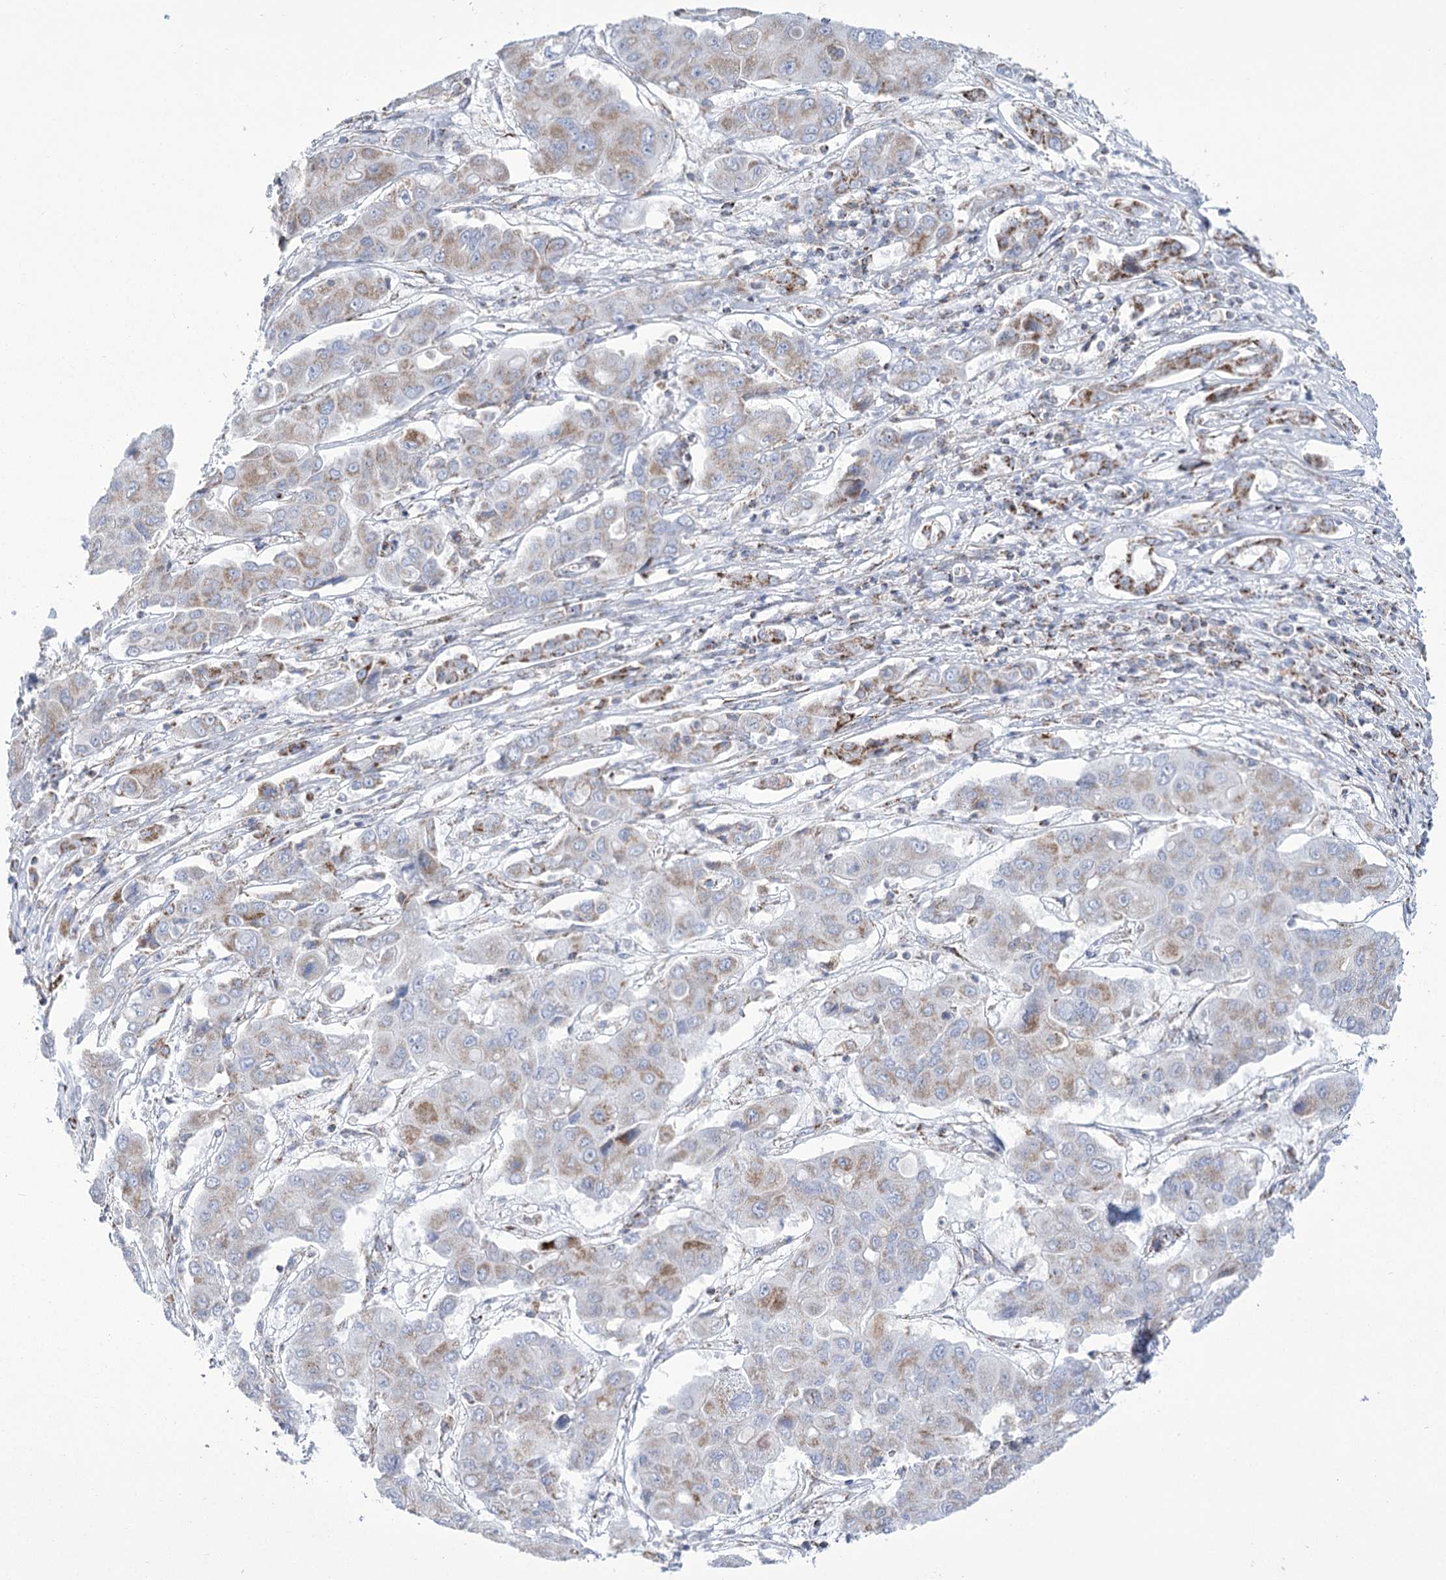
{"staining": {"intensity": "moderate", "quantity": "<25%", "location": "cytoplasmic/membranous"}, "tissue": "liver cancer", "cell_type": "Tumor cells", "image_type": "cancer", "snomed": [{"axis": "morphology", "description": "Cholangiocarcinoma"}, {"axis": "topography", "description": "Liver"}], "caption": "Protein expression analysis of cholangiocarcinoma (liver) exhibits moderate cytoplasmic/membranous positivity in about <25% of tumor cells. Immunohistochemistry (ihc) stains the protein in brown and the nuclei are stained blue.", "gene": "PDHB", "patient": {"sex": "male", "age": 67}}